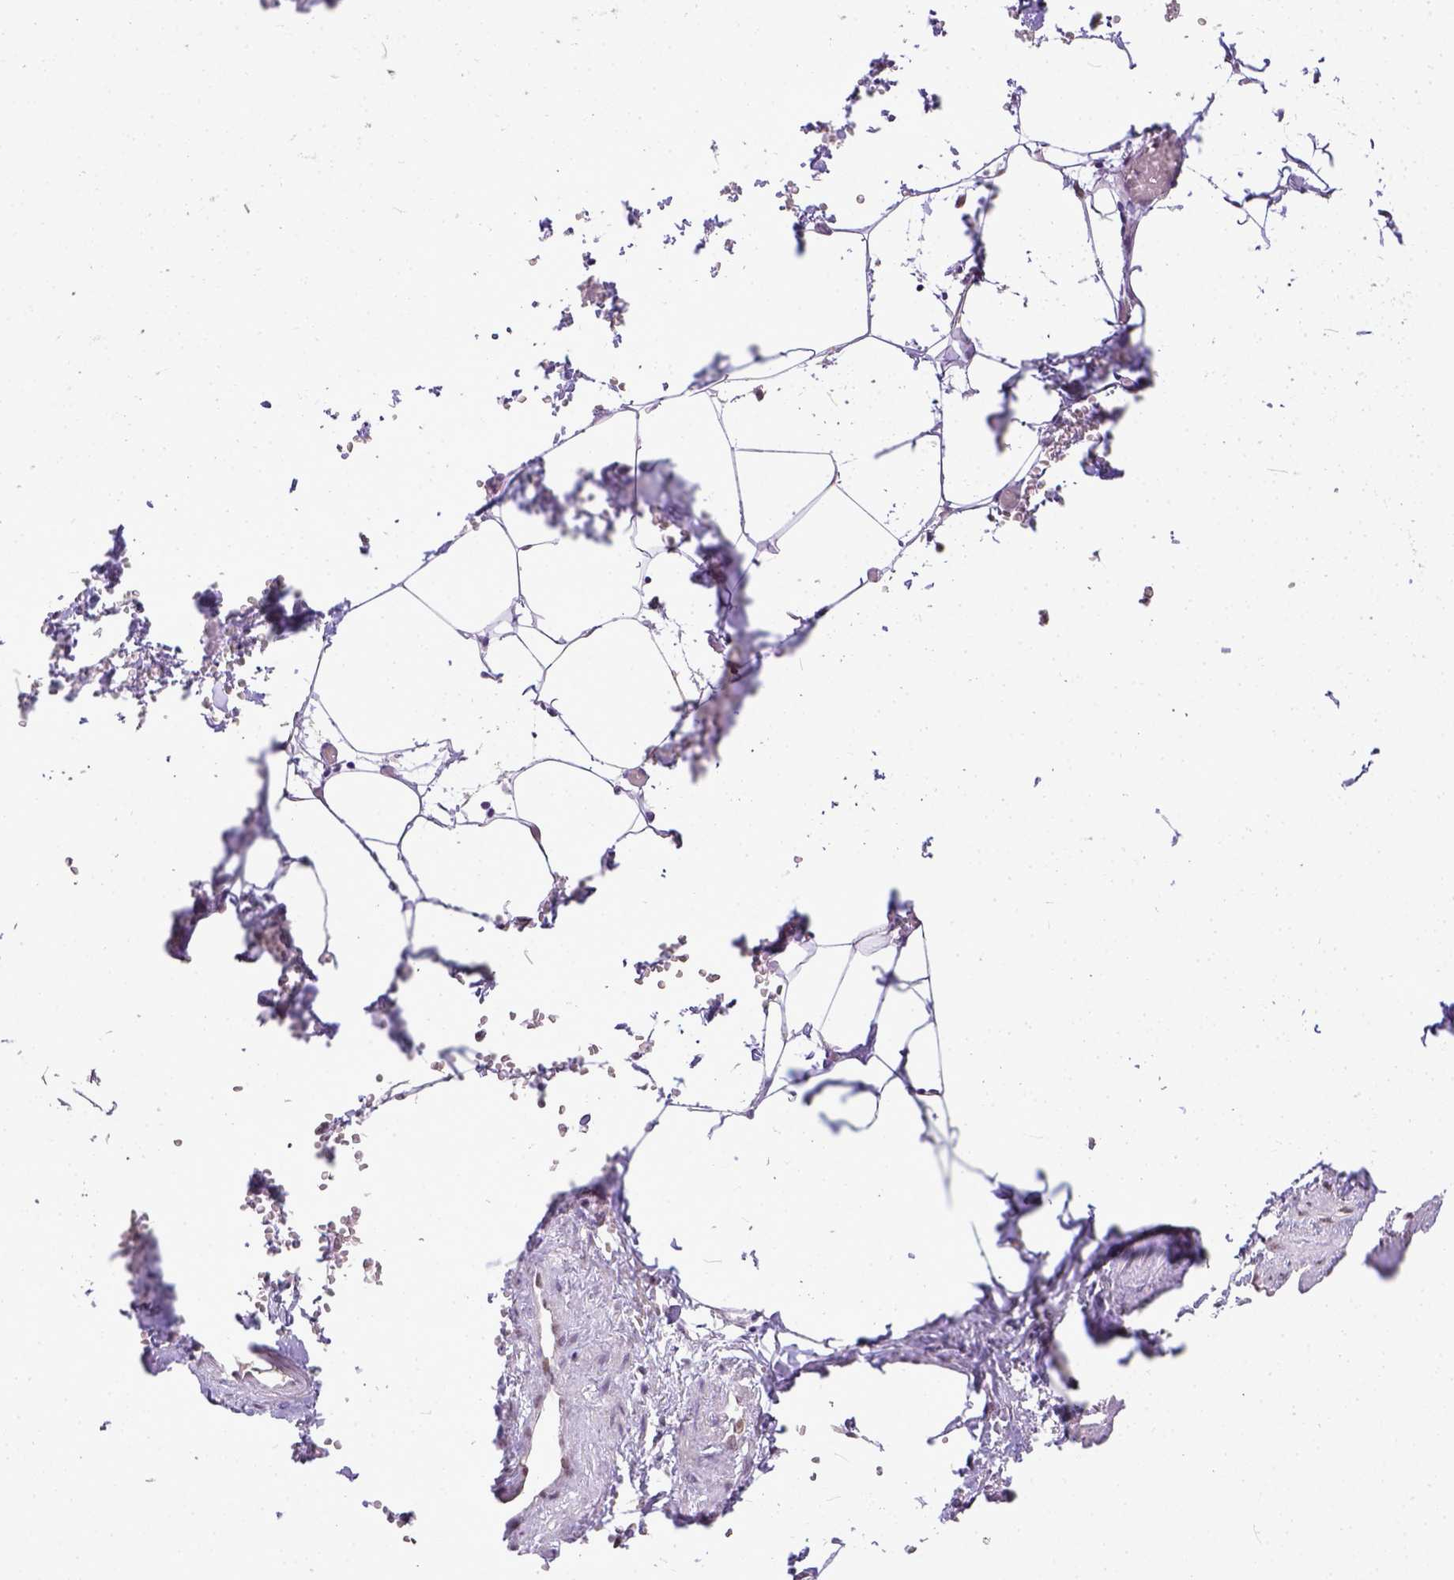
{"staining": {"intensity": "moderate", "quantity": ">75%", "location": "nuclear"}, "tissue": "adipose tissue", "cell_type": "Adipocytes", "image_type": "normal", "snomed": [{"axis": "morphology", "description": "Normal tissue, NOS"}, {"axis": "topography", "description": "Prostate"}, {"axis": "topography", "description": "Peripheral nerve tissue"}], "caption": "DAB immunohistochemical staining of unremarkable human adipose tissue exhibits moderate nuclear protein expression in about >75% of adipocytes. The staining is performed using DAB (3,3'-diaminobenzidine) brown chromogen to label protein expression. The nuclei are counter-stained blue using hematoxylin.", "gene": "ERCC1", "patient": {"sex": "male", "age": 55}}